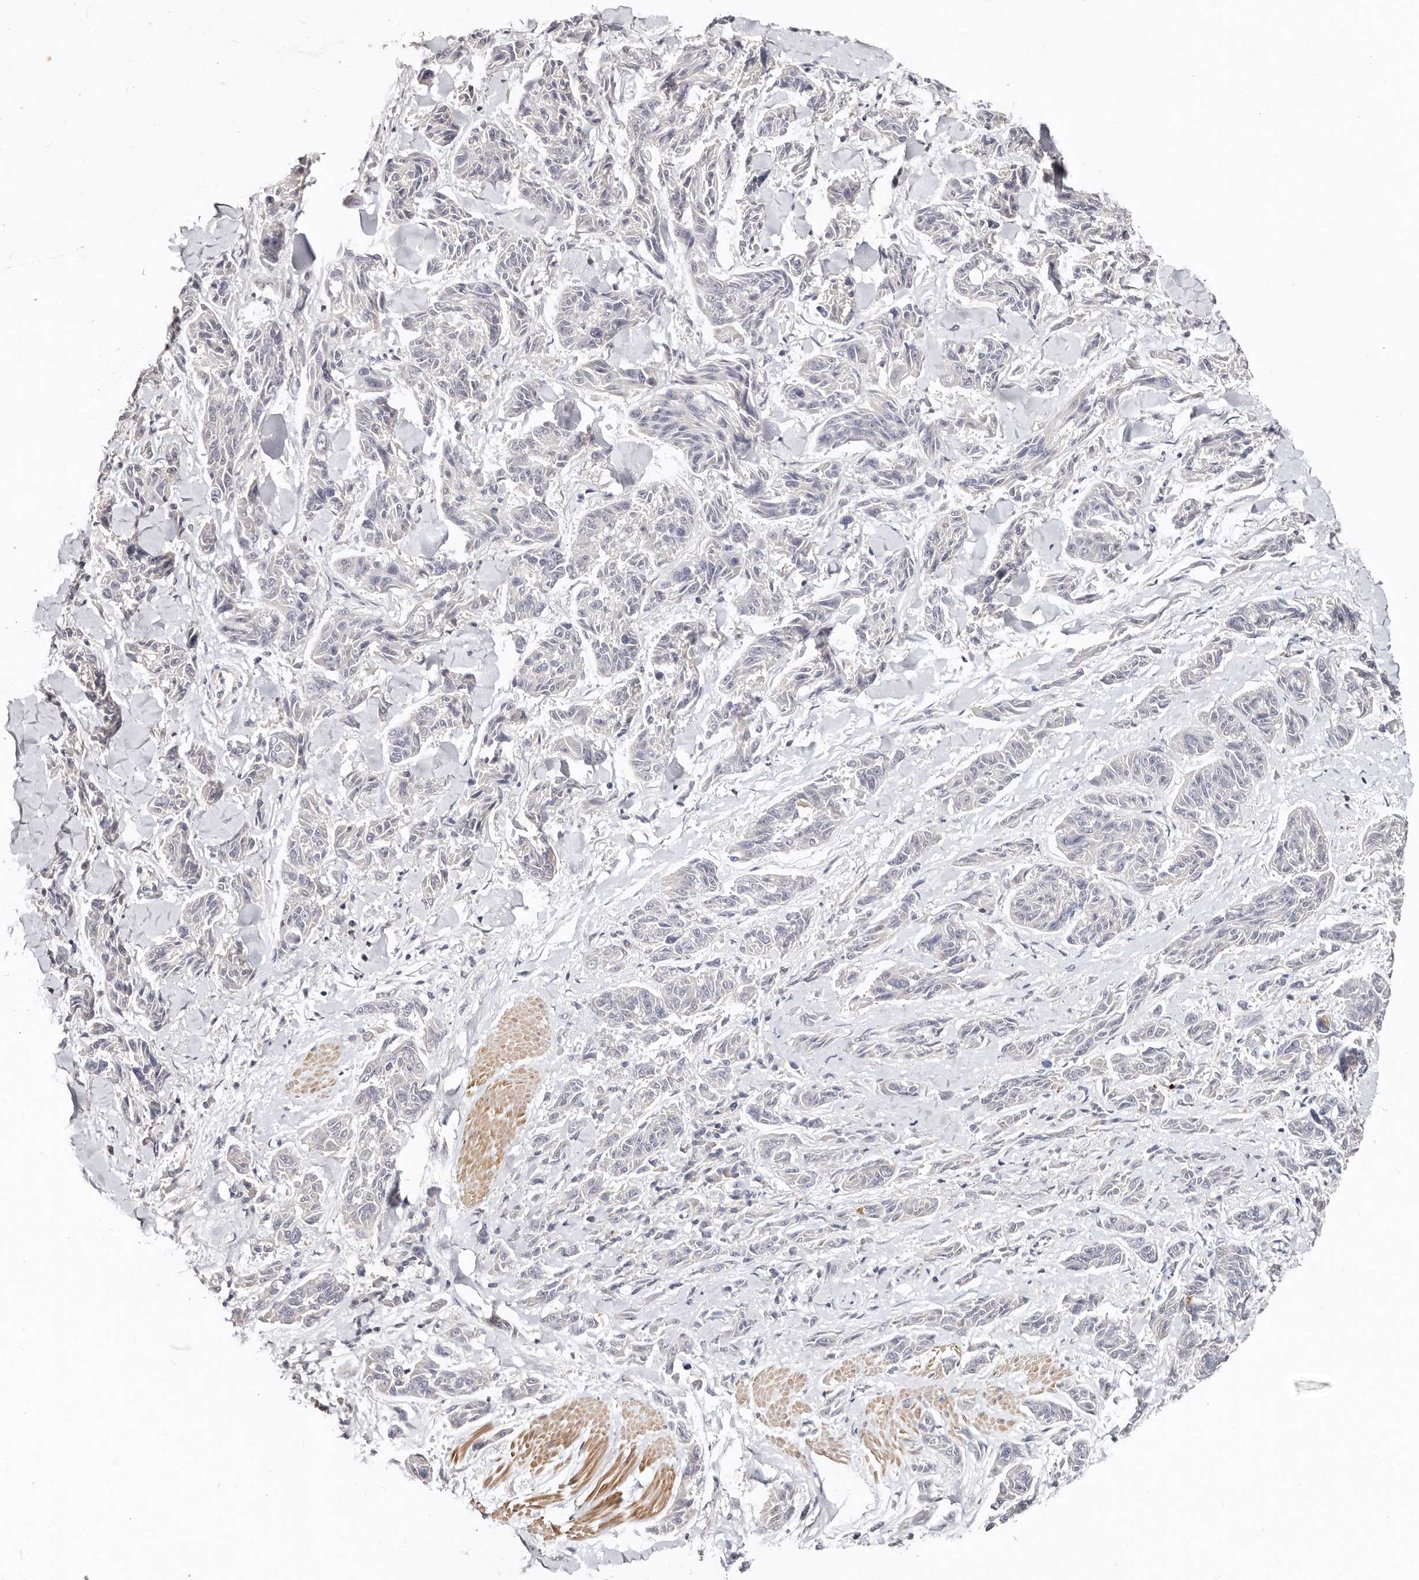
{"staining": {"intensity": "negative", "quantity": "none", "location": "none"}, "tissue": "melanoma", "cell_type": "Tumor cells", "image_type": "cancer", "snomed": [{"axis": "morphology", "description": "Malignant melanoma, NOS"}, {"axis": "topography", "description": "Skin"}], "caption": "Tumor cells show no significant protein expression in melanoma.", "gene": "MRPS33", "patient": {"sex": "male", "age": 53}}